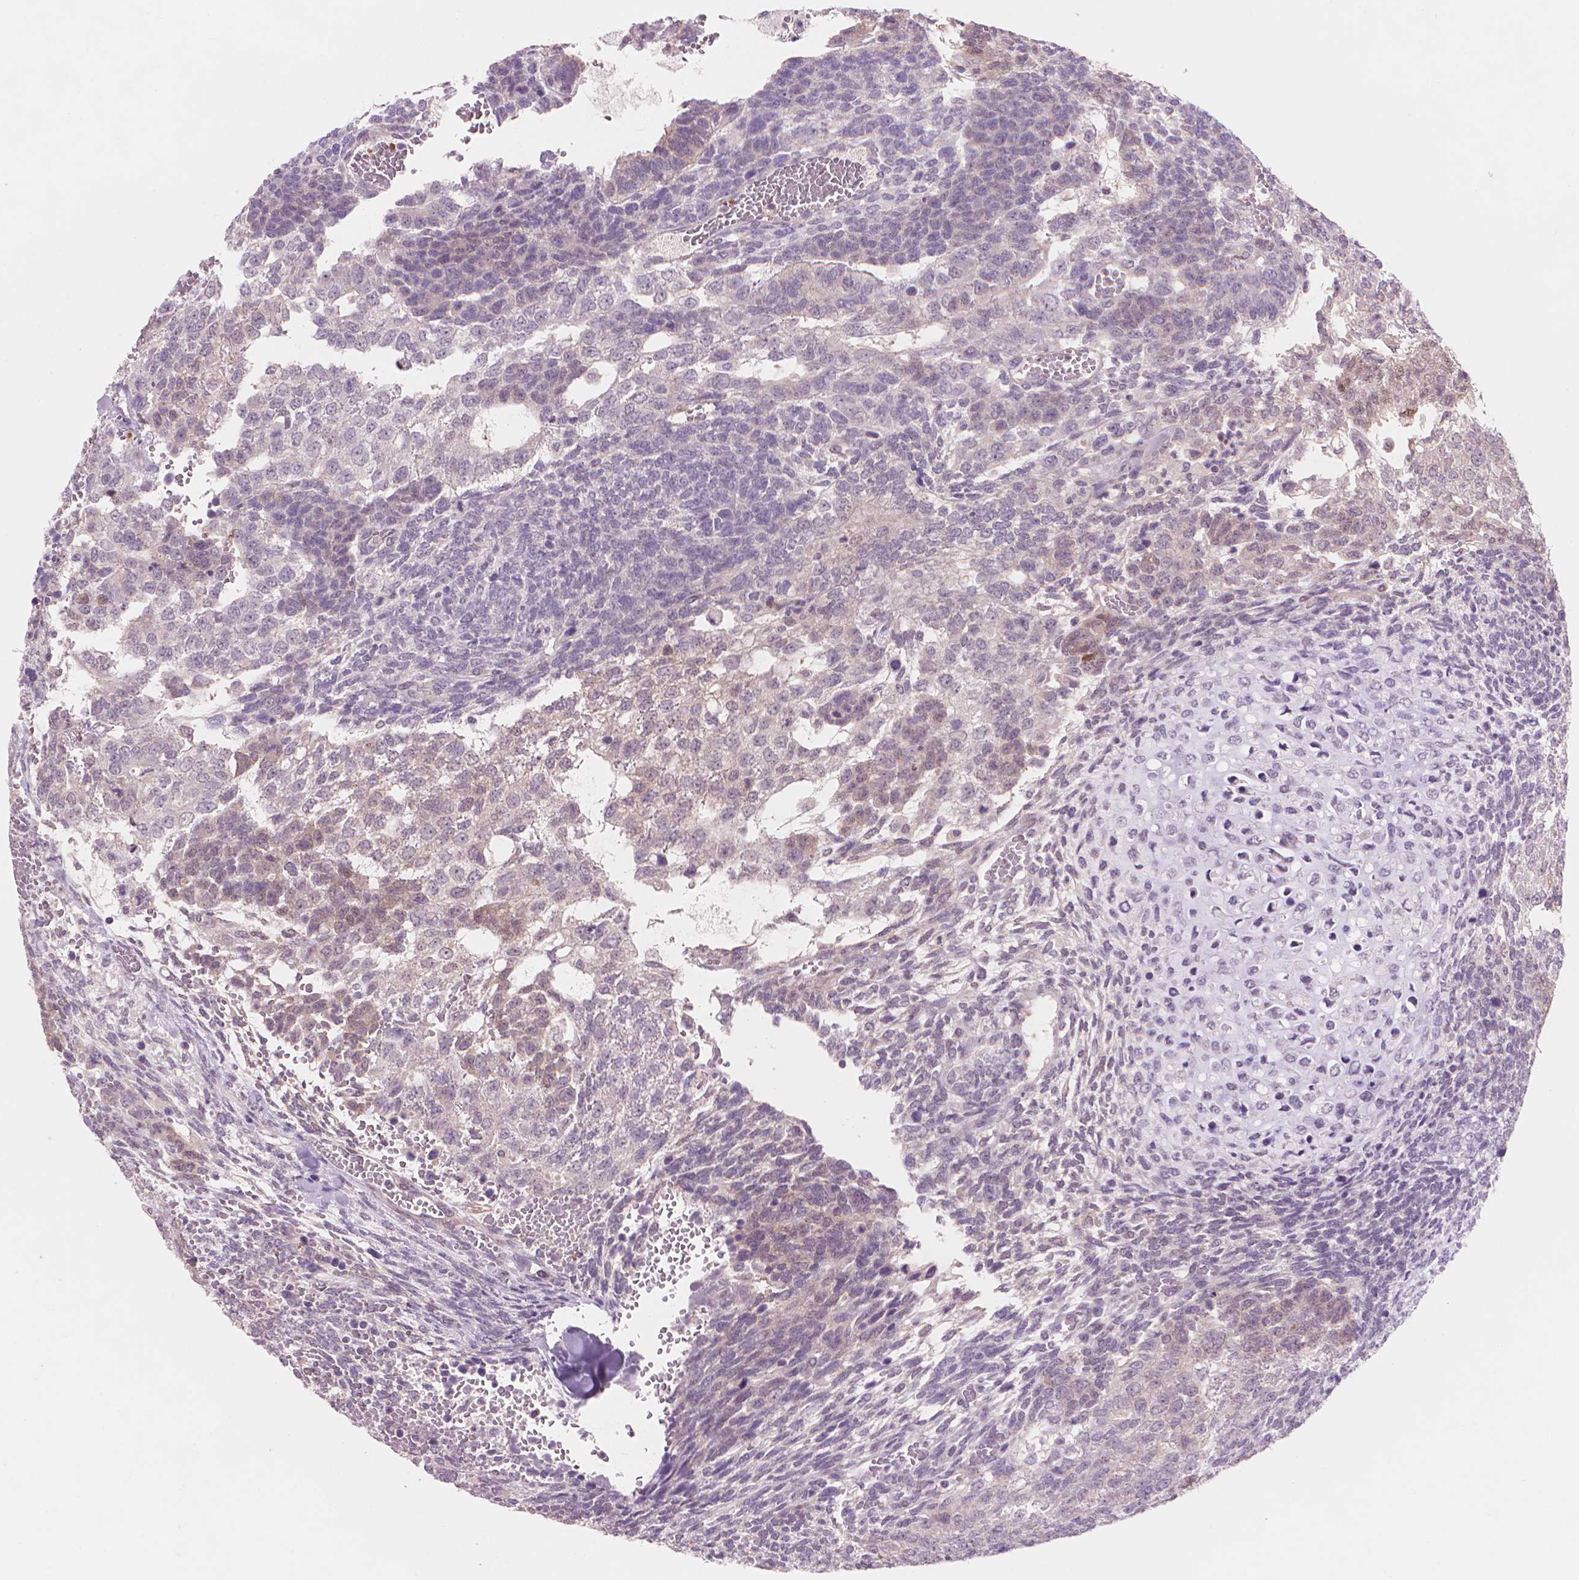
{"staining": {"intensity": "negative", "quantity": "none", "location": "none"}, "tissue": "testis cancer", "cell_type": "Tumor cells", "image_type": "cancer", "snomed": [{"axis": "morphology", "description": "Normal tissue, NOS"}, {"axis": "morphology", "description": "Carcinoma, Embryonal, NOS"}, {"axis": "topography", "description": "Testis"}, {"axis": "topography", "description": "Epididymis"}], "caption": "A micrograph of embryonal carcinoma (testis) stained for a protein reveals no brown staining in tumor cells.", "gene": "ENO2", "patient": {"sex": "male", "age": 23}}